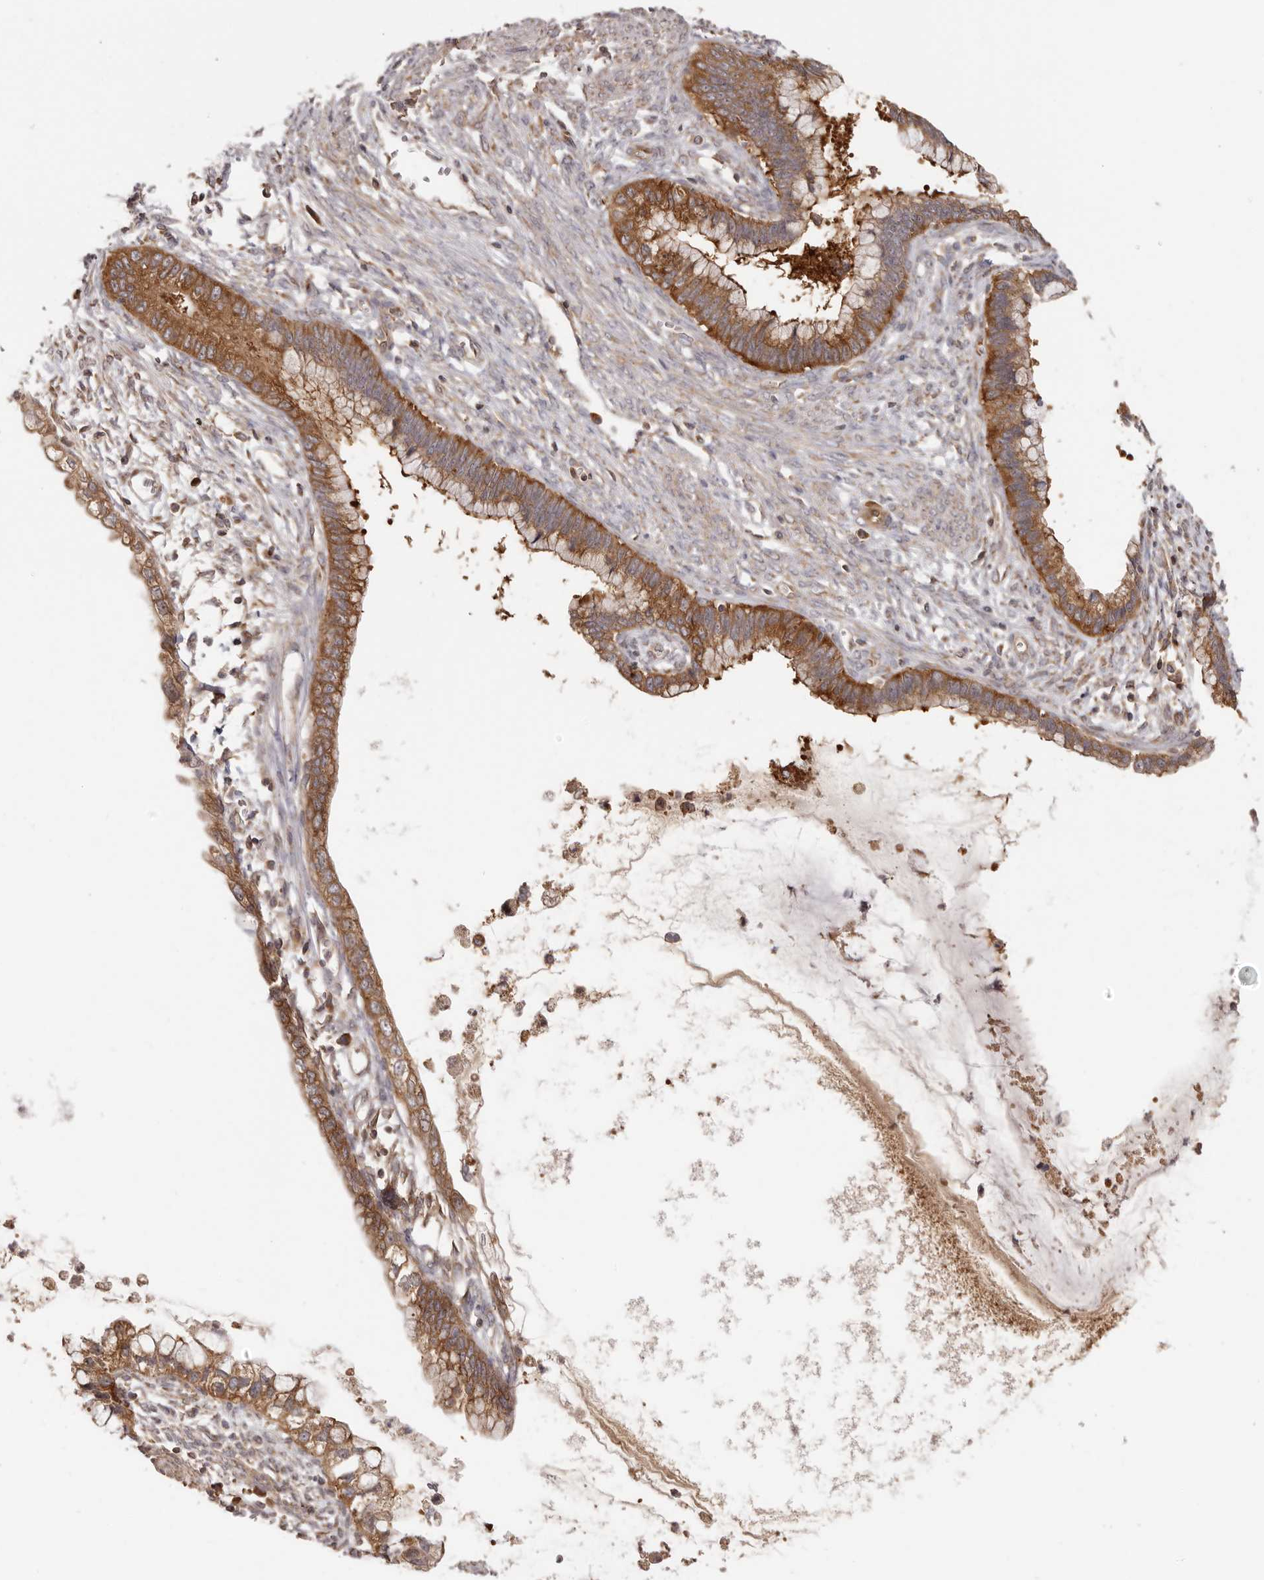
{"staining": {"intensity": "moderate", "quantity": ">75%", "location": "cytoplasmic/membranous"}, "tissue": "cervical cancer", "cell_type": "Tumor cells", "image_type": "cancer", "snomed": [{"axis": "morphology", "description": "Adenocarcinoma, NOS"}, {"axis": "topography", "description": "Cervix"}], "caption": "Immunohistochemical staining of human cervical cancer (adenocarcinoma) shows medium levels of moderate cytoplasmic/membranous positivity in about >75% of tumor cells.", "gene": "EEF1E1", "patient": {"sex": "female", "age": 44}}